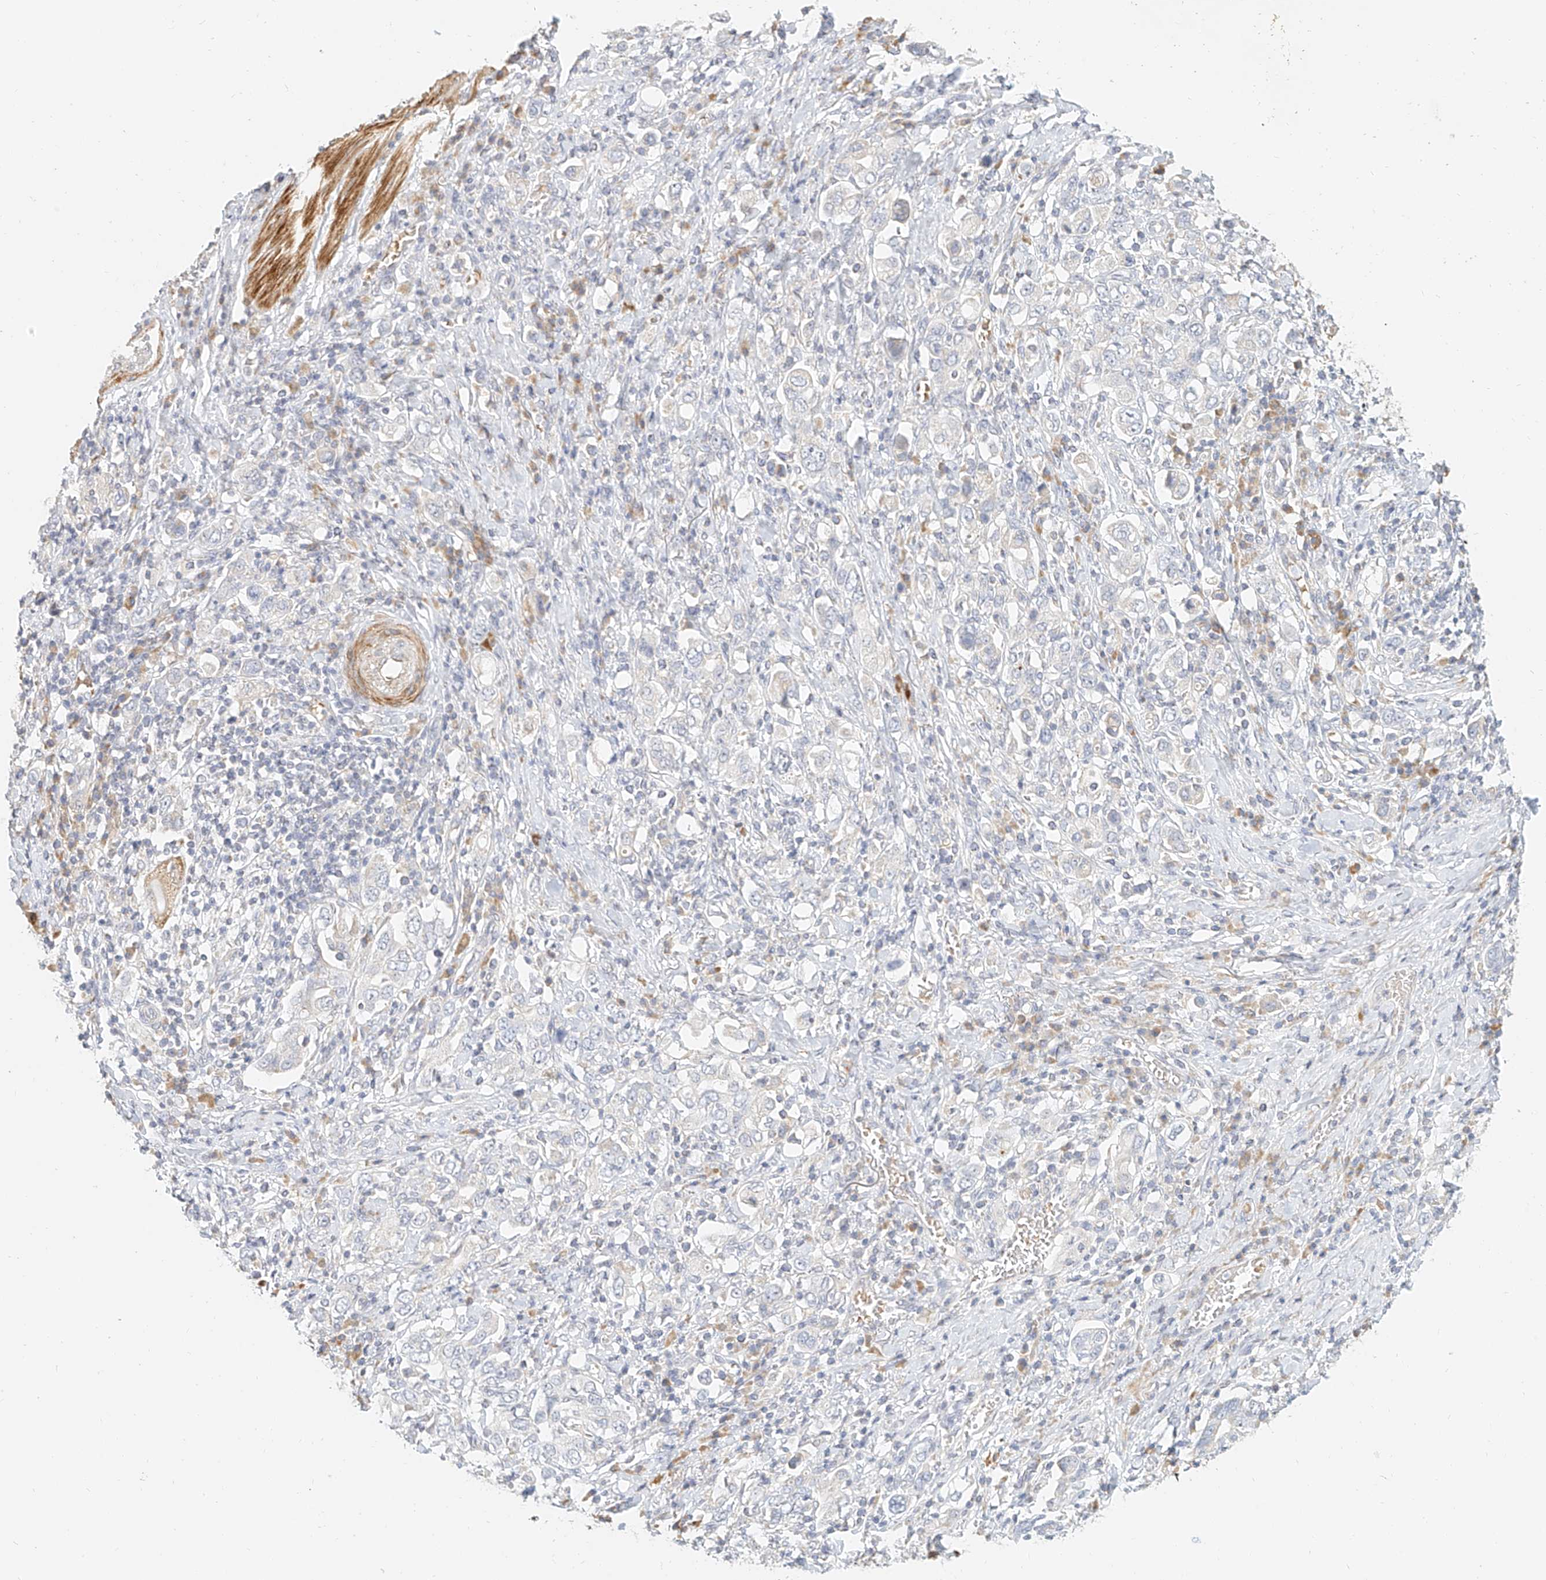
{"staining": {"intensity": "negative", "quantity": "none", "location": "none"}, "tissue": "stomach cancer", "cell_type": "Tumor cells", "image_type": "cancer", "snomed": [{"axis": "morphology", "description": "Adenocarcinoma, NOS"}, {"axis": "topography", "description": "Stomach, upper"}], "caption": "Micrograph shows no significant protein expression in tumor cells of stomach cancer. (Brightfield microscopy of DAB IHC at high magnification).", "gene": "CXorf58", "patient": {"sex": "male", "age": 62}}